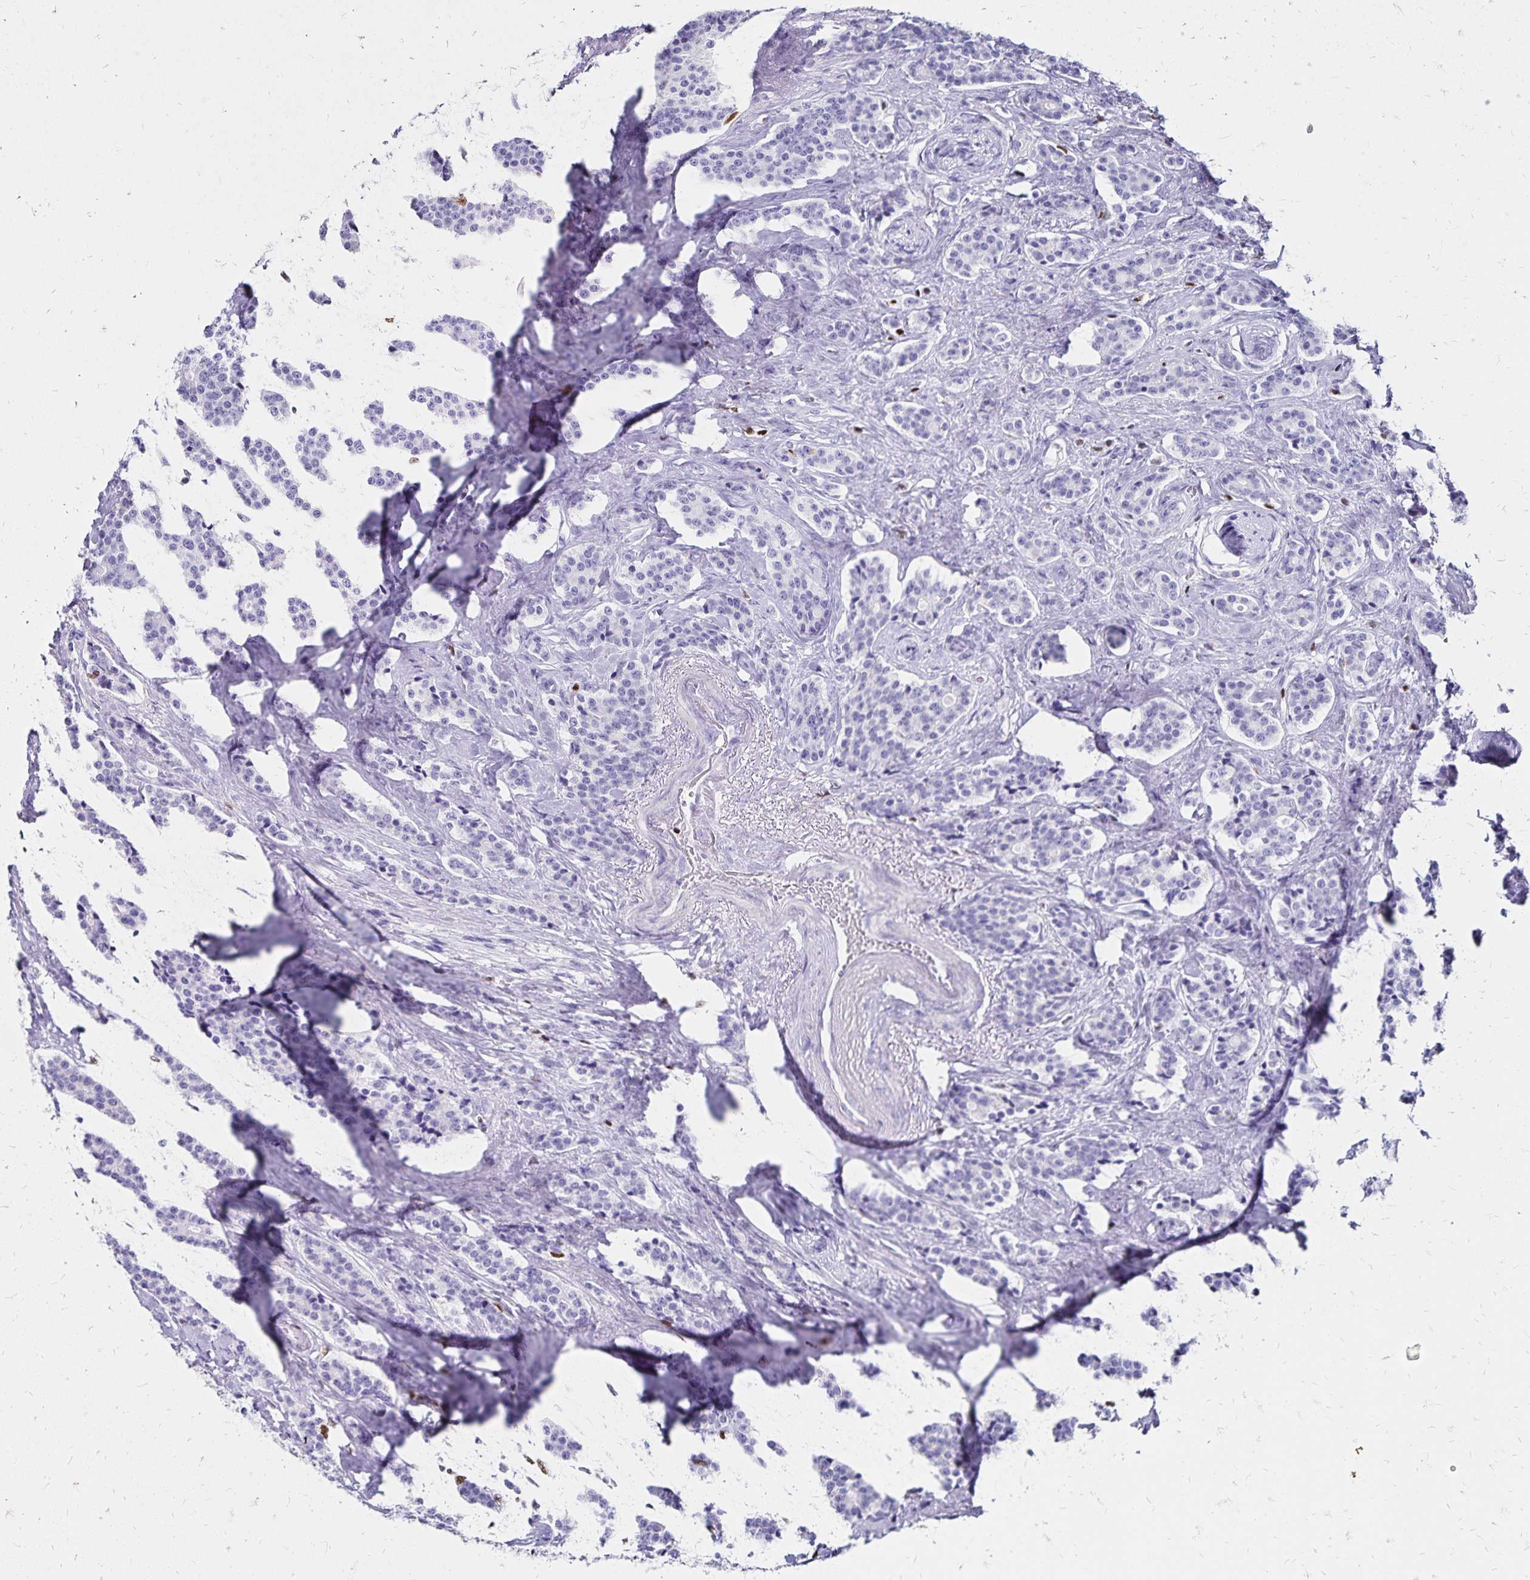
{"staining": {"intensity": "negative", "quantity": "none", "location": "none"}, "tissue": "carcinoid", "cell_type": "Tumor cells", "image_type": "cancer", "snomed": [{"axis": "morphology", "description": "Carcinoid, malignant, NOS"}, {"axis": "topography", "description": "Small intestine"}], "caption": "This is an immunohistochemistry histopathology image of human carcinoid (malignant). There is no staining in tumor cells.", "gene": "IKZF1", "patient": {"sex": "female", "age": 73}}